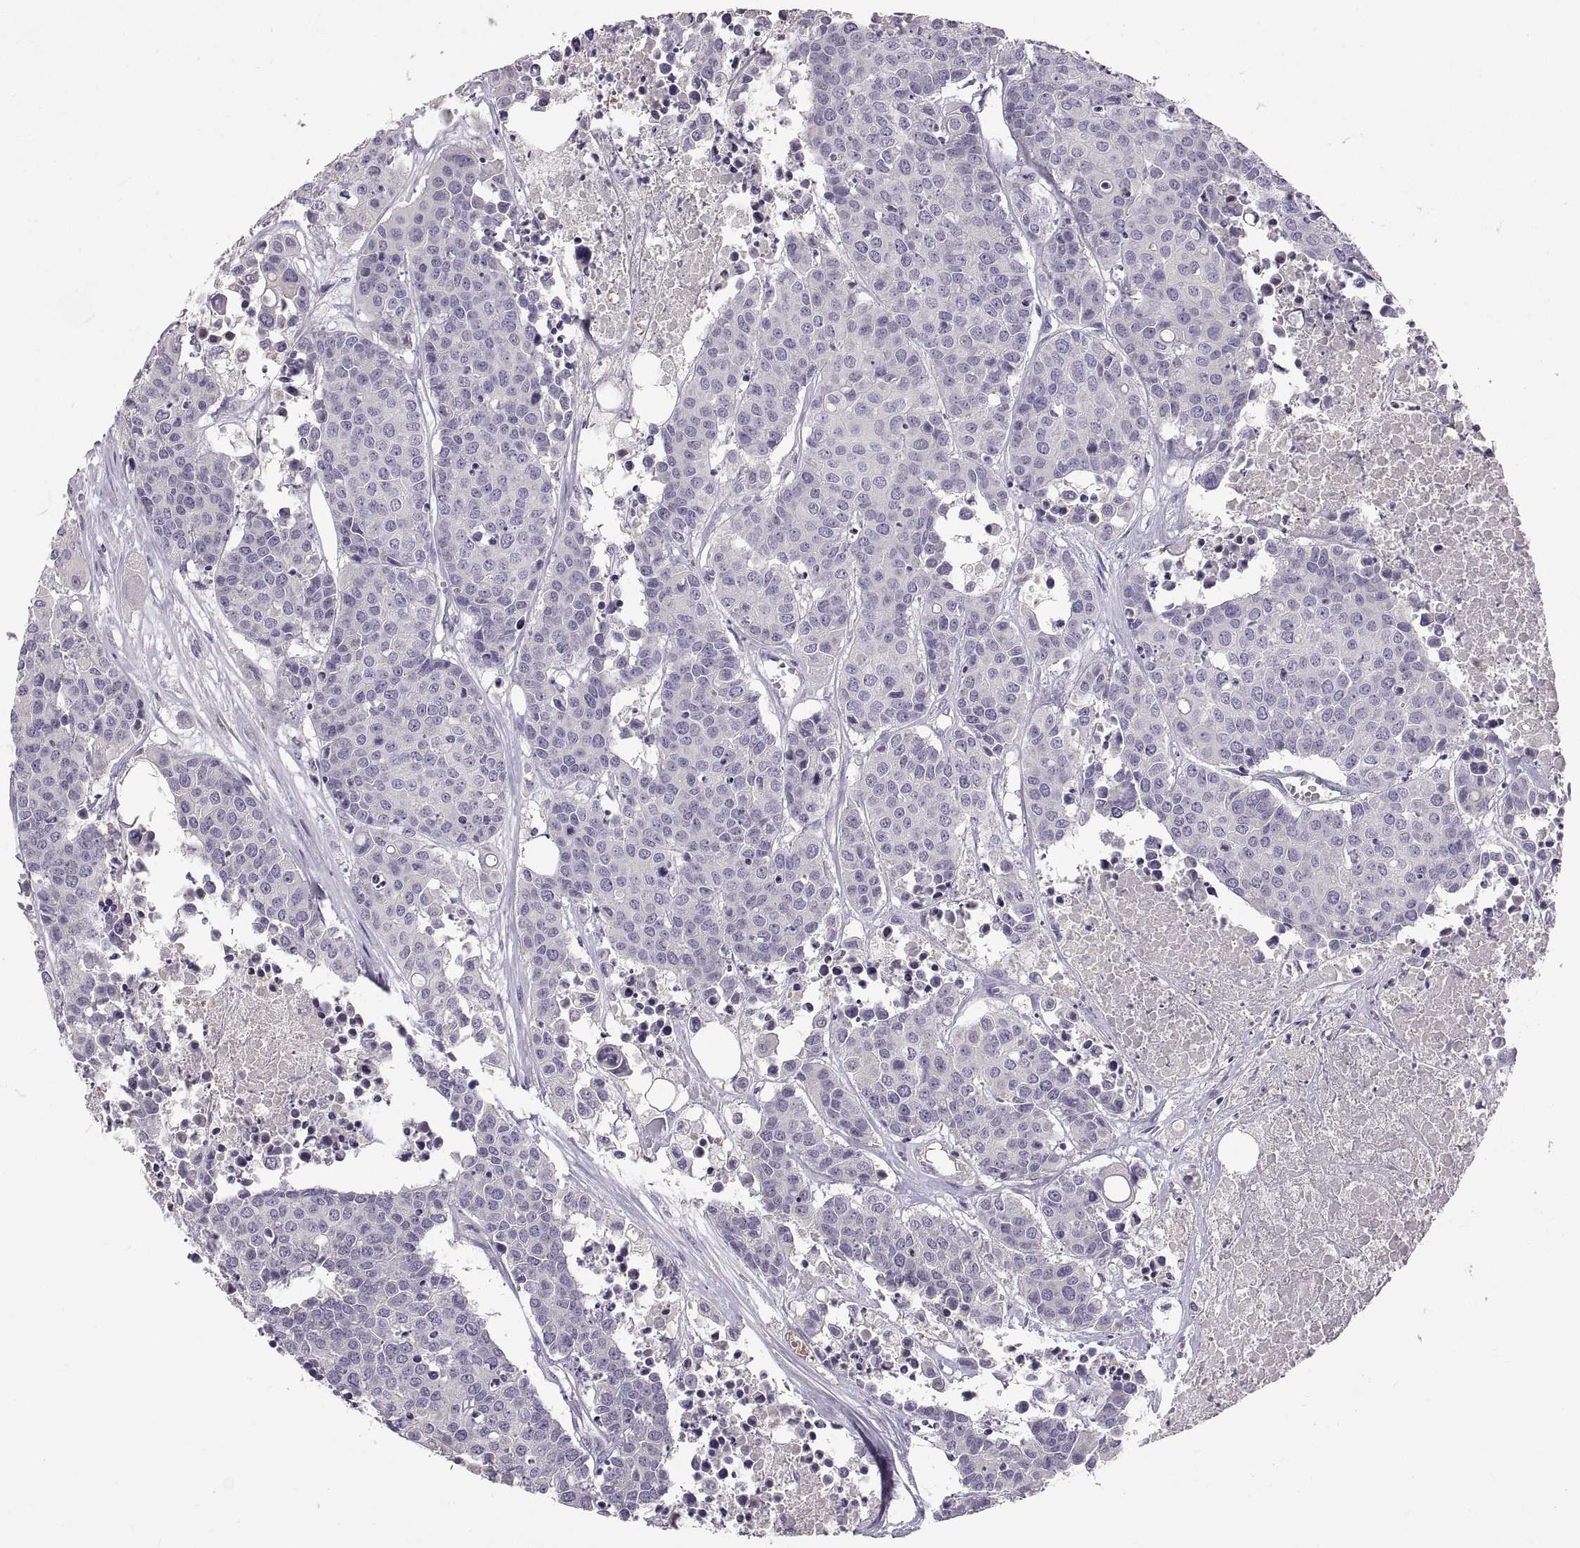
{"staining": {"intensity": "negative", "quantity": "none", "location": "none"}, "tissue": "carcinoid", "cell_type": "Tumor cells", "image_type": "cancer", "snomed": [{"axis": "morphology", "description": "Carcinoid, malignant, NOS"}, {"axis": "topography", "description": "Colon"}], "caption": "Carcinoid was stained to show a protein in brown. There is no significant staining in tumor cells.", "gene": "ADAM32", "patient": {"sex": "male", "age": 81}}